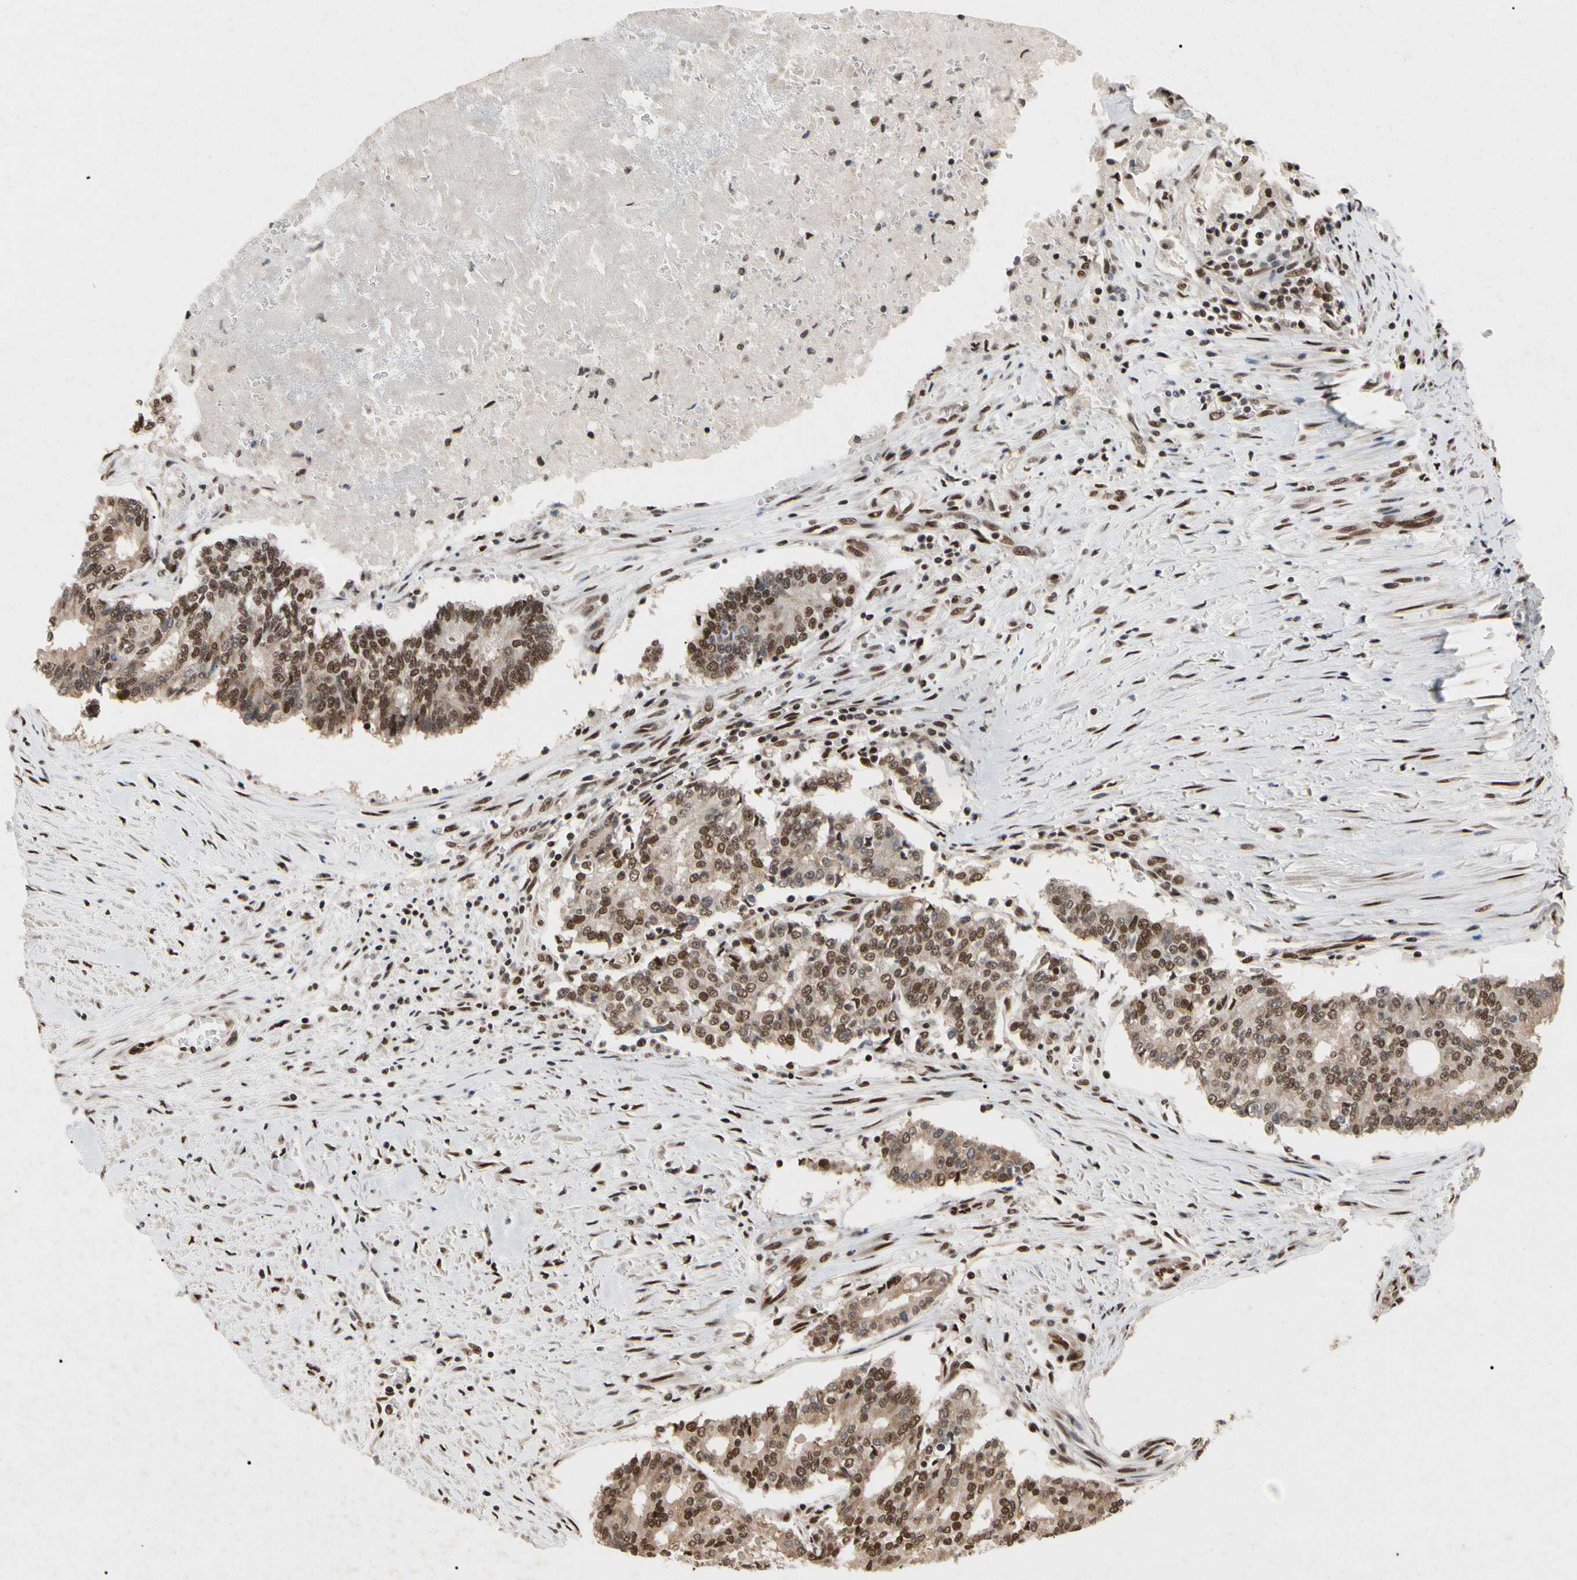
{"staining": {"intensity": "moderate", "quantity": ">75%", "location": "nuclear"}, "tissue": "prostate cancer", "cell_type": "Tumor cells", "image_type": "cancer", "snomed": [{"axis": "morphology", "description": "Adenocarcinoma, High grade"}, {"axis": "topography", "description": "Prostate"}], "caption": "Immunohistochemical staining of prostate cancer (adenocarcinoma (high-grade)) demonstrates medium levels of moderate nuclear staining in about >75% of tumor cells.", "gene": "FAM98B", "patient": {"sex": "male", "age": 55}}